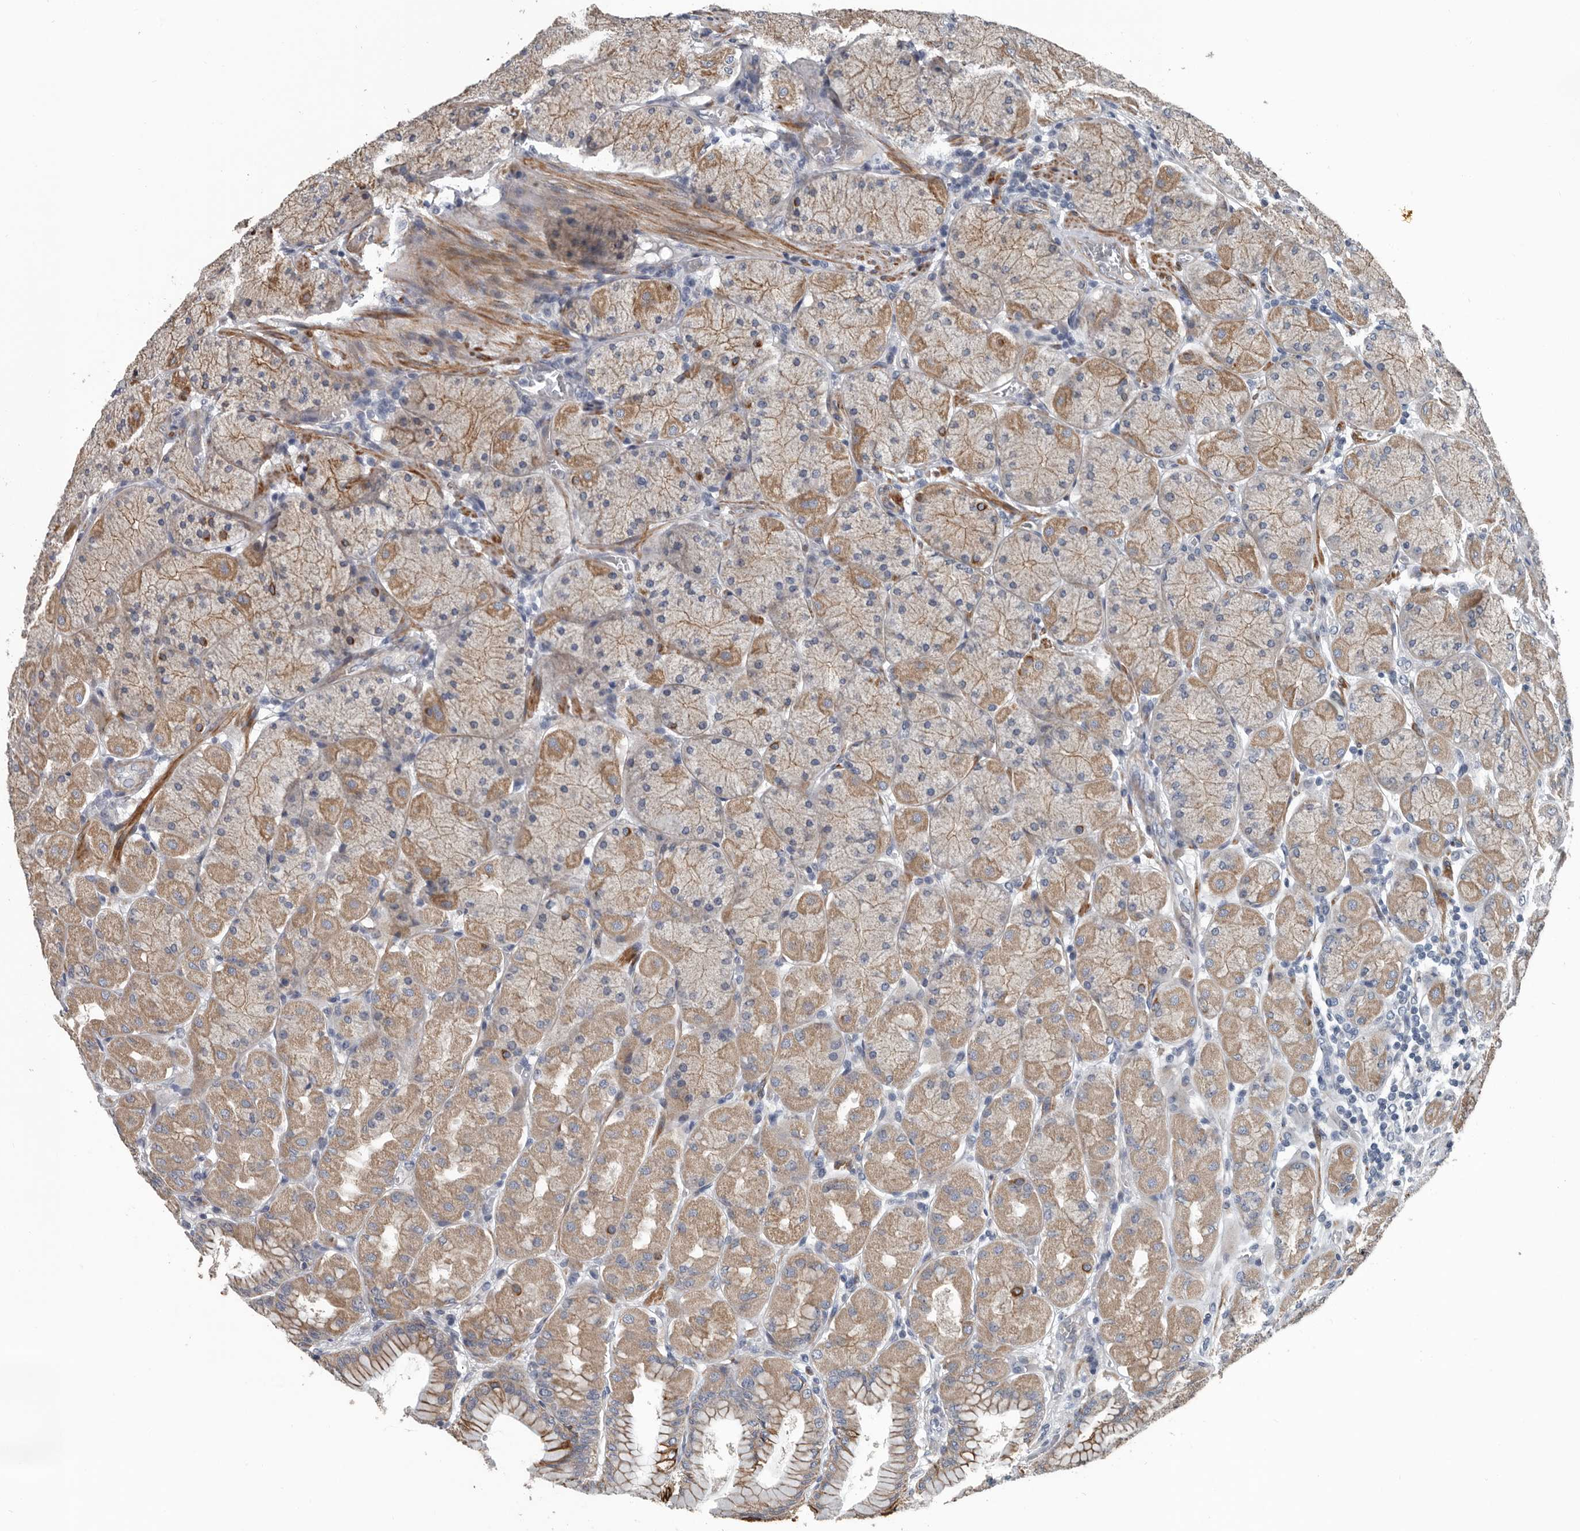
{"staining": {"intensity": "weak", "quantity": ">75%", "location": "cytoplasmic/membranous"}, "tissue": "stomach", "cell_type": "Glandular cells", "image_type": "normal", "snomed": [{"axis": "morphology", "description": "Normal tissue, NOS"}, {"axis": "topography", "description": "Stomach, upper"}], "caption": "IHC of unremarkable human stomach reveals low levels of weak cytoplasmic/membranous positivity in about >75% of glandular cells. The protein is stained brown, and the nuclei are stained in blue (DAB IHC with brightfield microscopy, high magnification).", "gene": "DPY19L4", "patient": {"sex": "female", "age": 56}}